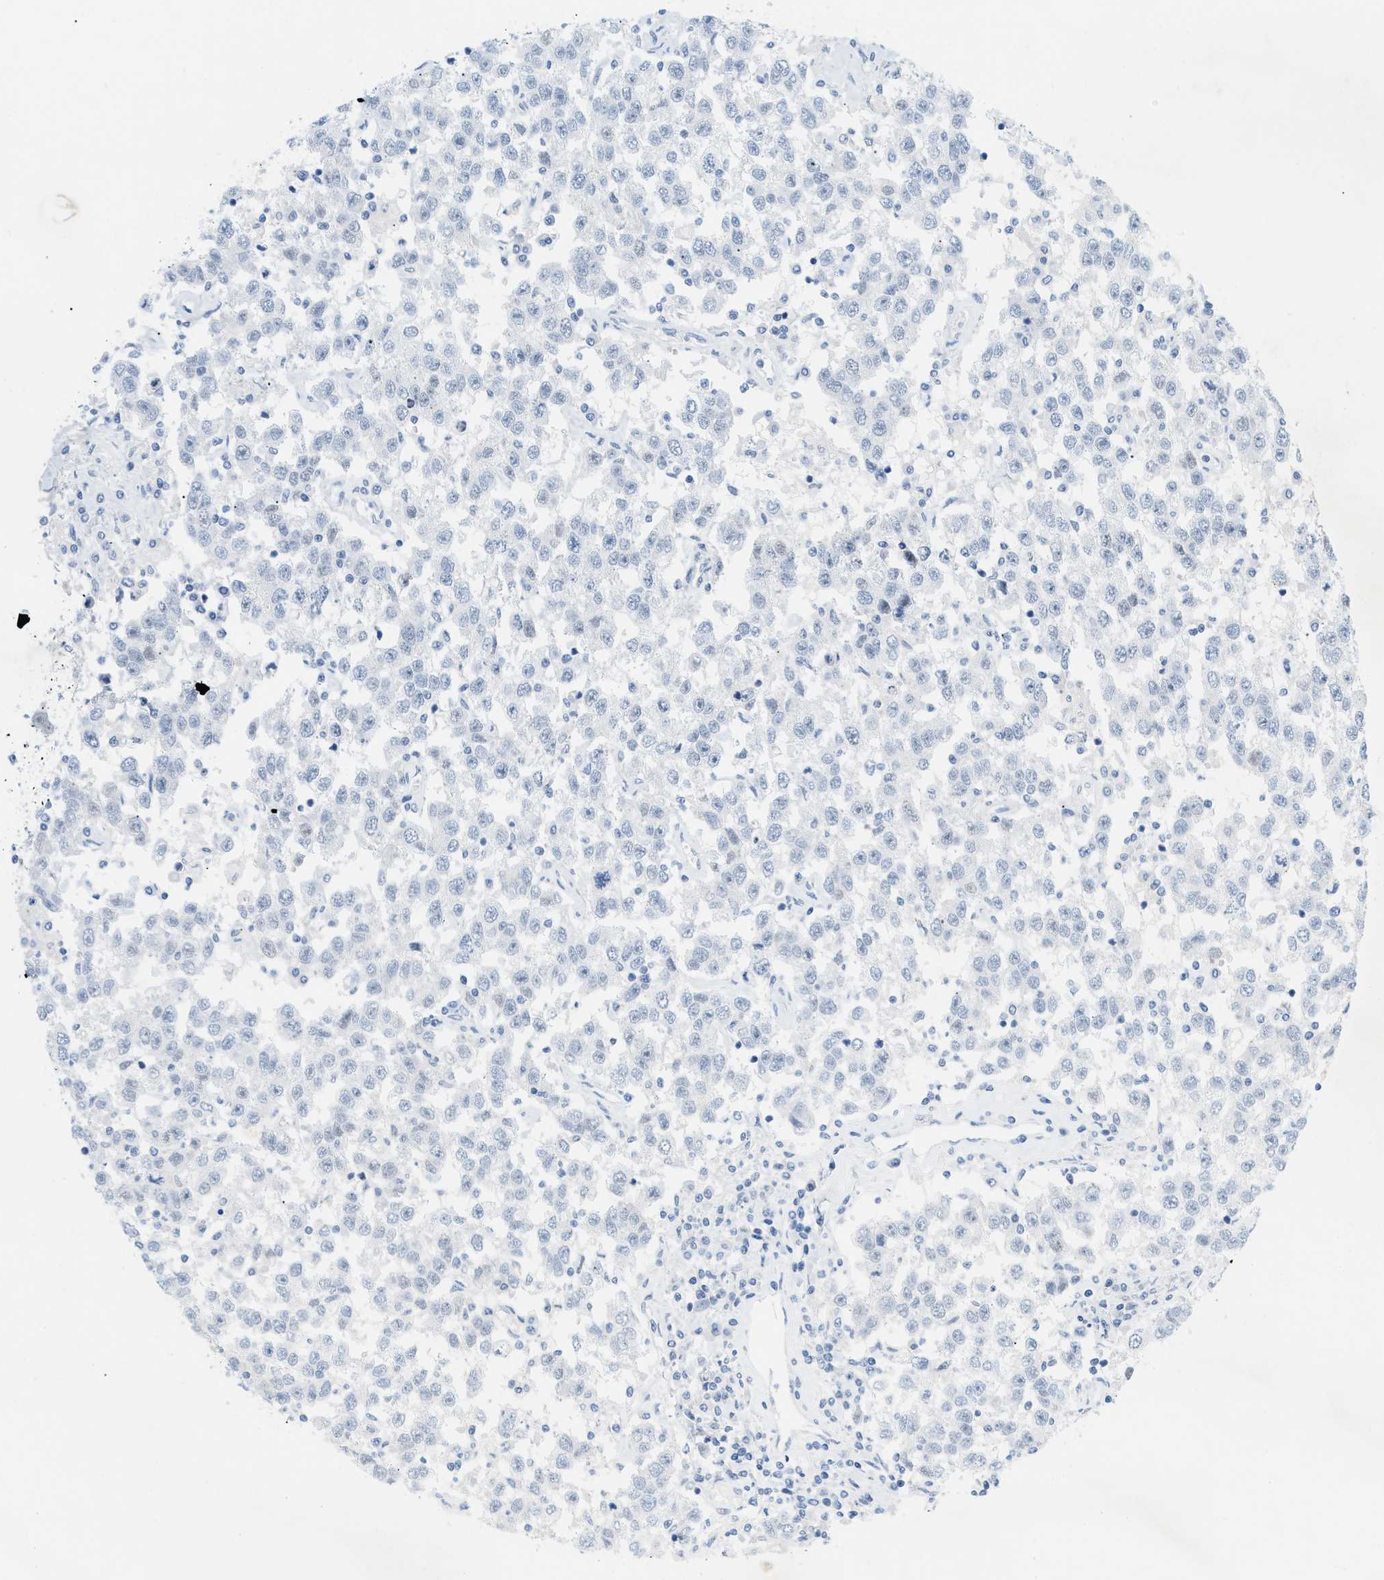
{"staining": {"intensity": "negative", "quantity": "none", "location": "none"}, "tissue": "testis cancer", "cell_type": "Tumor cells", "image_type": "cancer", "snomed": [{"axis": "morphology", "description": "Seminoma, NOS"}, {"axis": "topography", "description": "Testis"}], "caption": "This image is of testis cancer (seminoma) stained with immunohistochemistry to label a protein in brown with the nuclei are counter-stained blue. There is no expression in tumor cells.", "gene": "HLTF", "patient": {"sex": "male", "age": 41}}